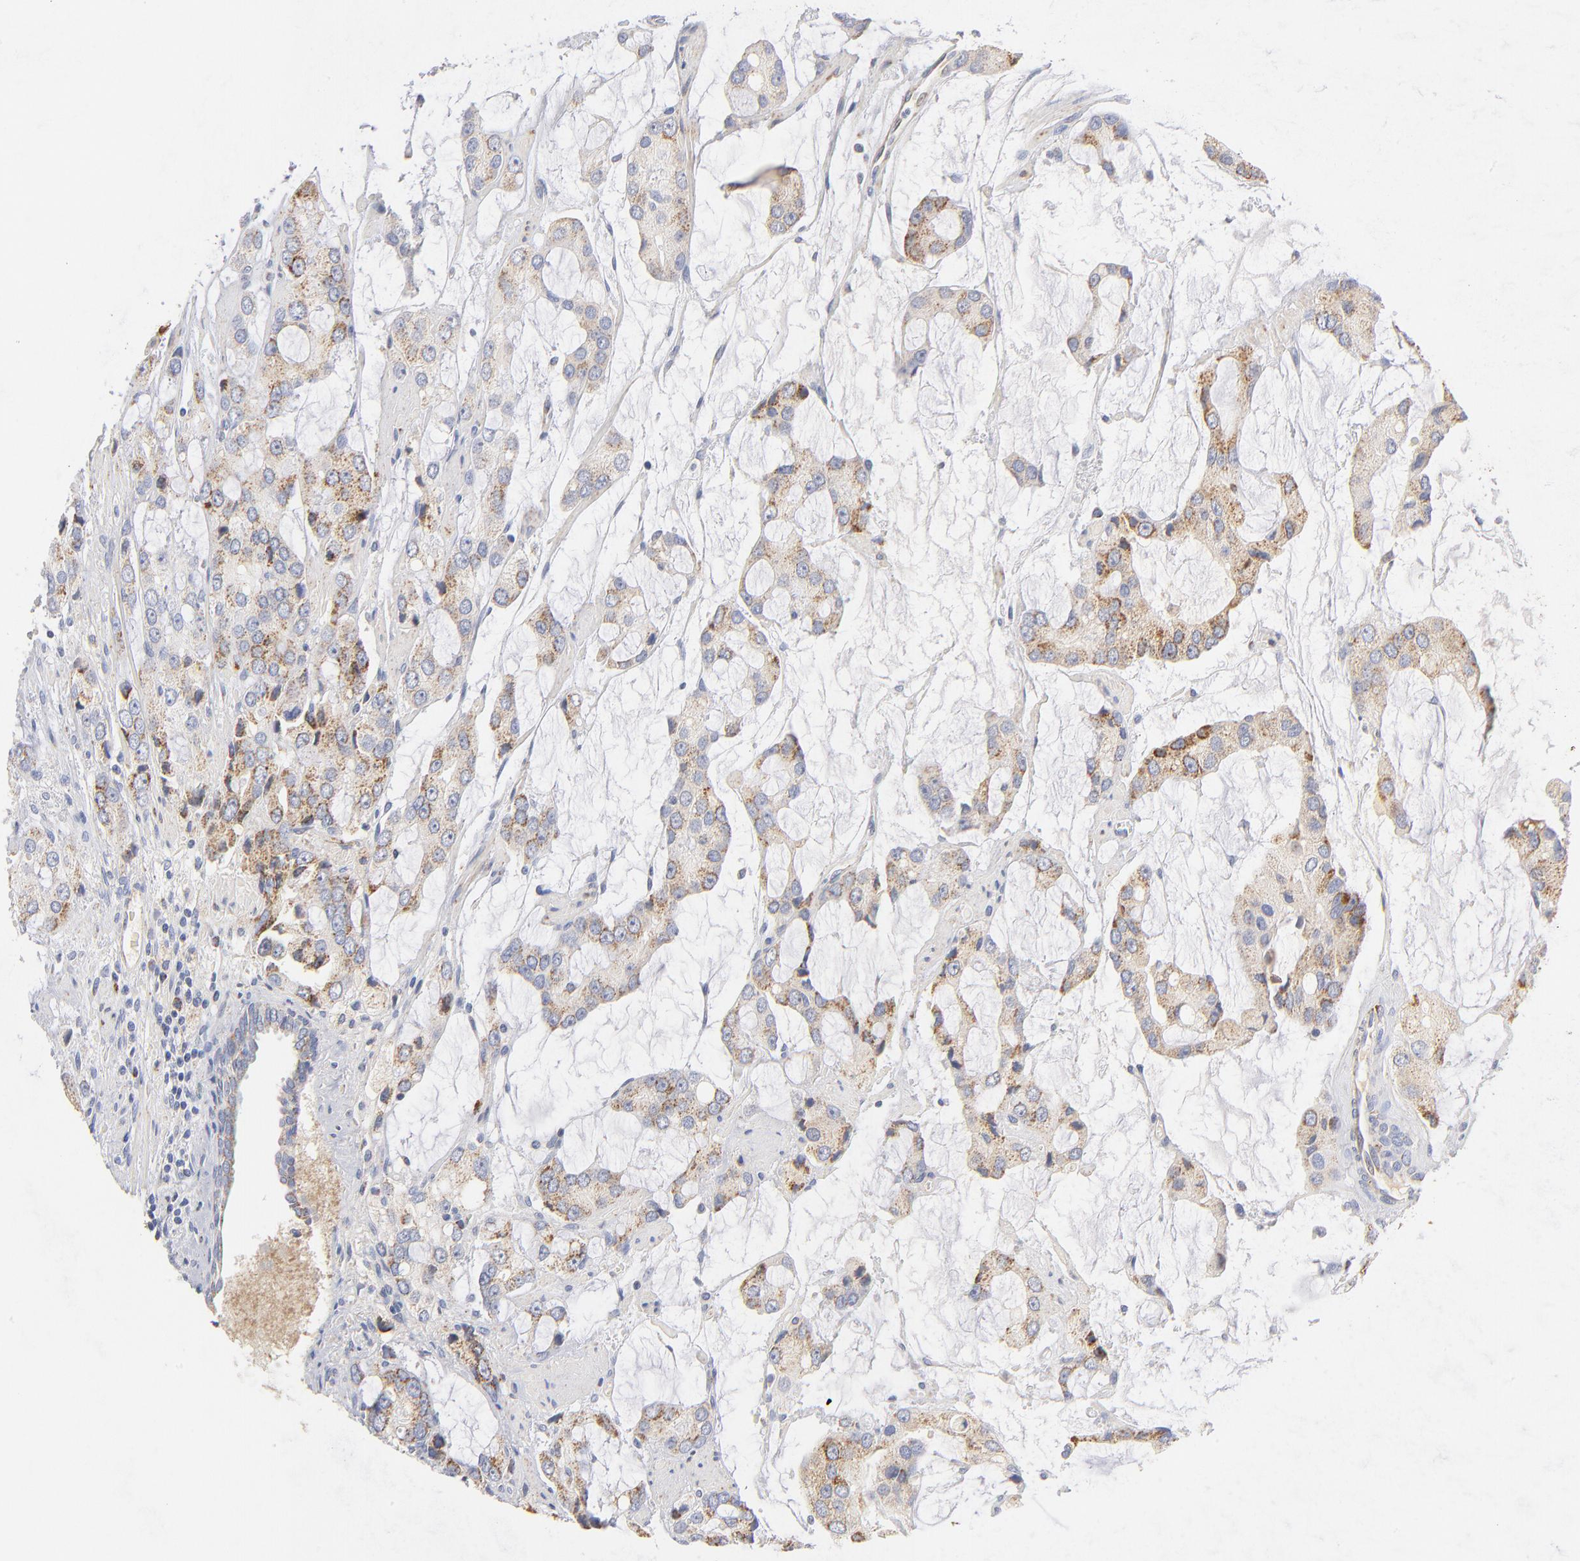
{"staining": {"intensity": "moderate", "quantity": ">75%", "location": "cytoplasmic/membranous"}, "tissue": "prostate cancer", "cell_type": "Tumor cells", "image_type": "cancer", "snomed": [{"axis": "morphology", "description": "Adenocarcinoma, High grade"}, {"axis": "topography", "description": "Prostate"}], "caption": "This image exhibits immunohistochemistry (IHC) staining of prostate cancer (adenocarcinoma (high-grade)), with medium moderate cytoplasmic/membranous staining in about >75% of tumor cells.", "gene": "DLAT", "patient": {"sex": "male", "age": 67}}